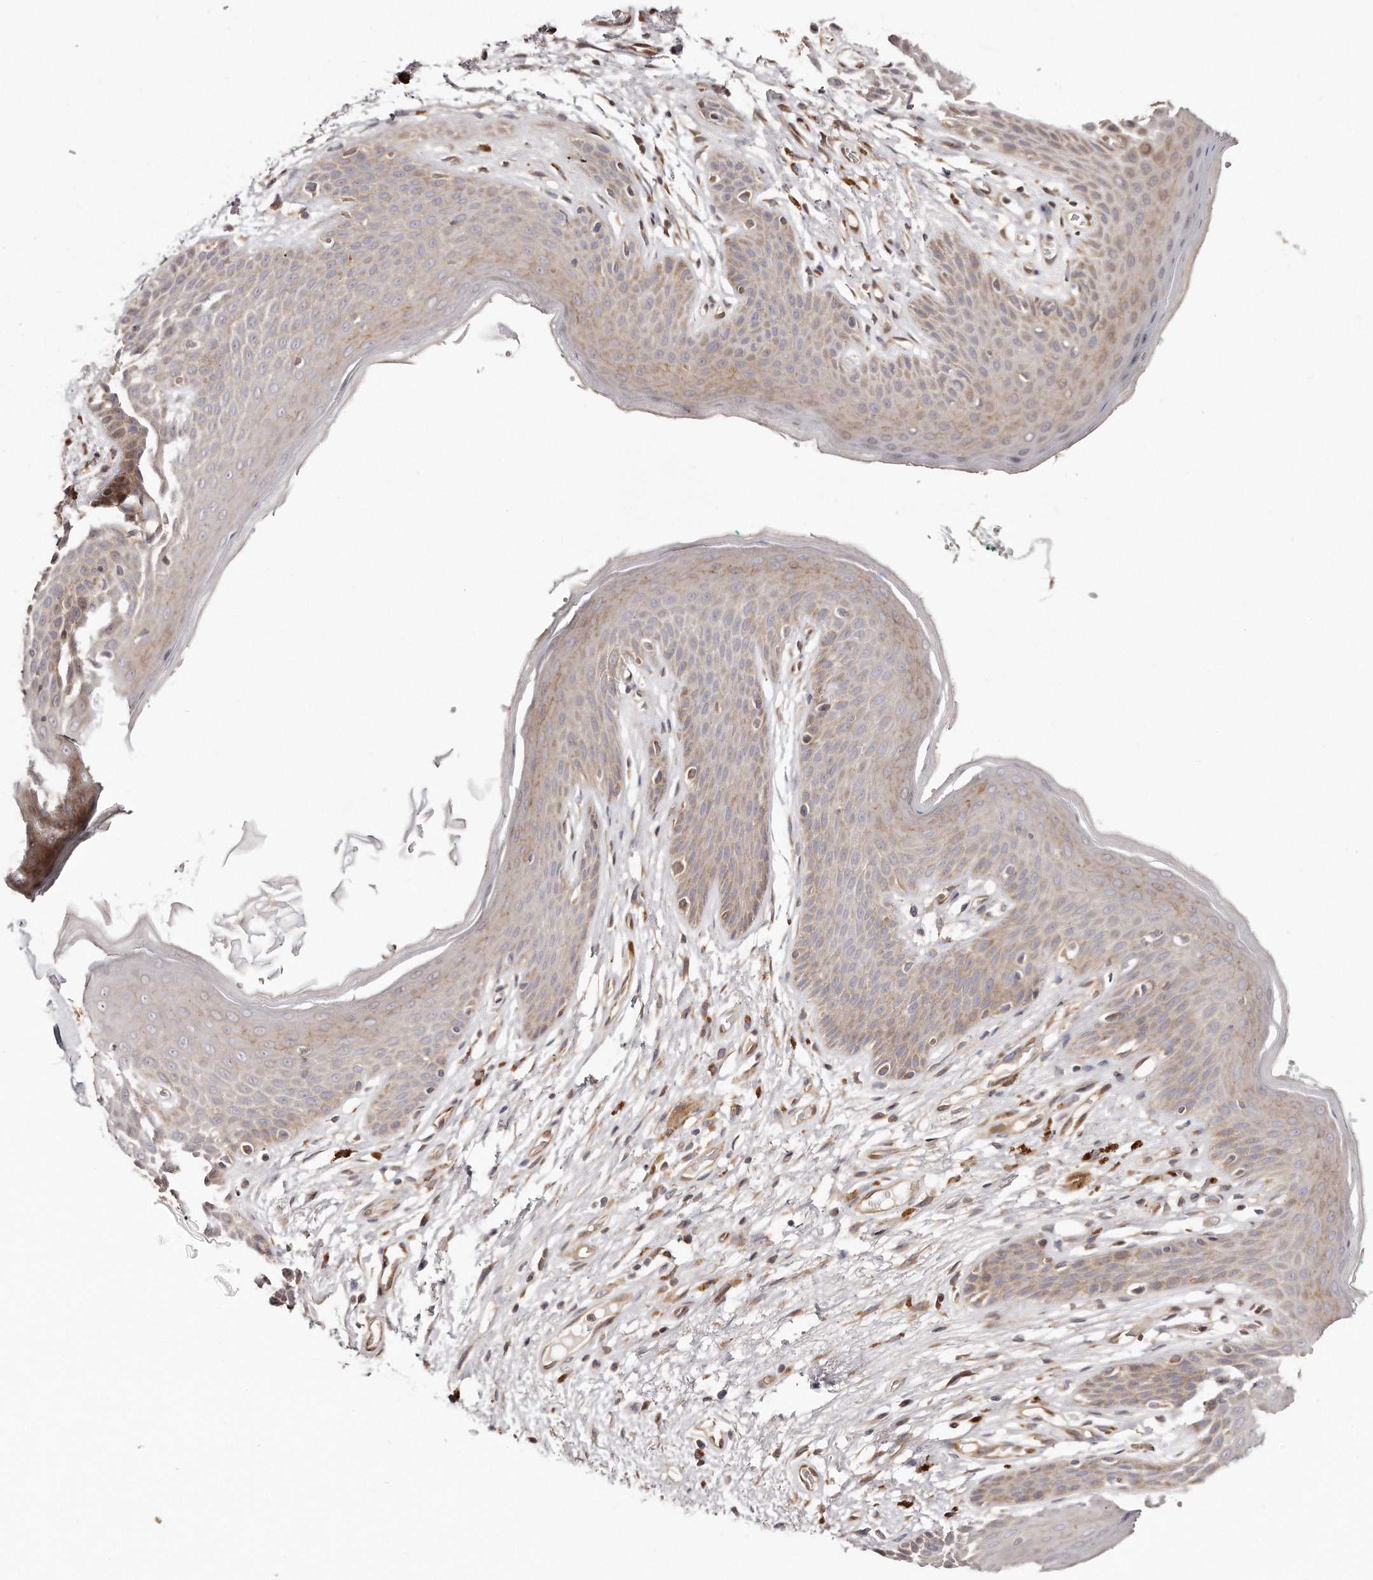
{"staining": {"intensity": "moderate", "quantity": "25%-75%", "location": "cytoplasmic/membranous"}, "tissue": "skin", "cell_type": "Epidermal cells", "image_type": "normal", "snomed": [{"axis": "morphology", "description": "Normal tissue, NOS"}, {"axis": "topography", "description": "Anal"}], "caption": "Immunohistochemistry (DAB) staining of normal skin reveals moderate cytoplasmic/membranous protein staining in about 25%-75% of epidermal cells.", "gene": "GBP4", "patient": {"sex": "male", "age": 74}}